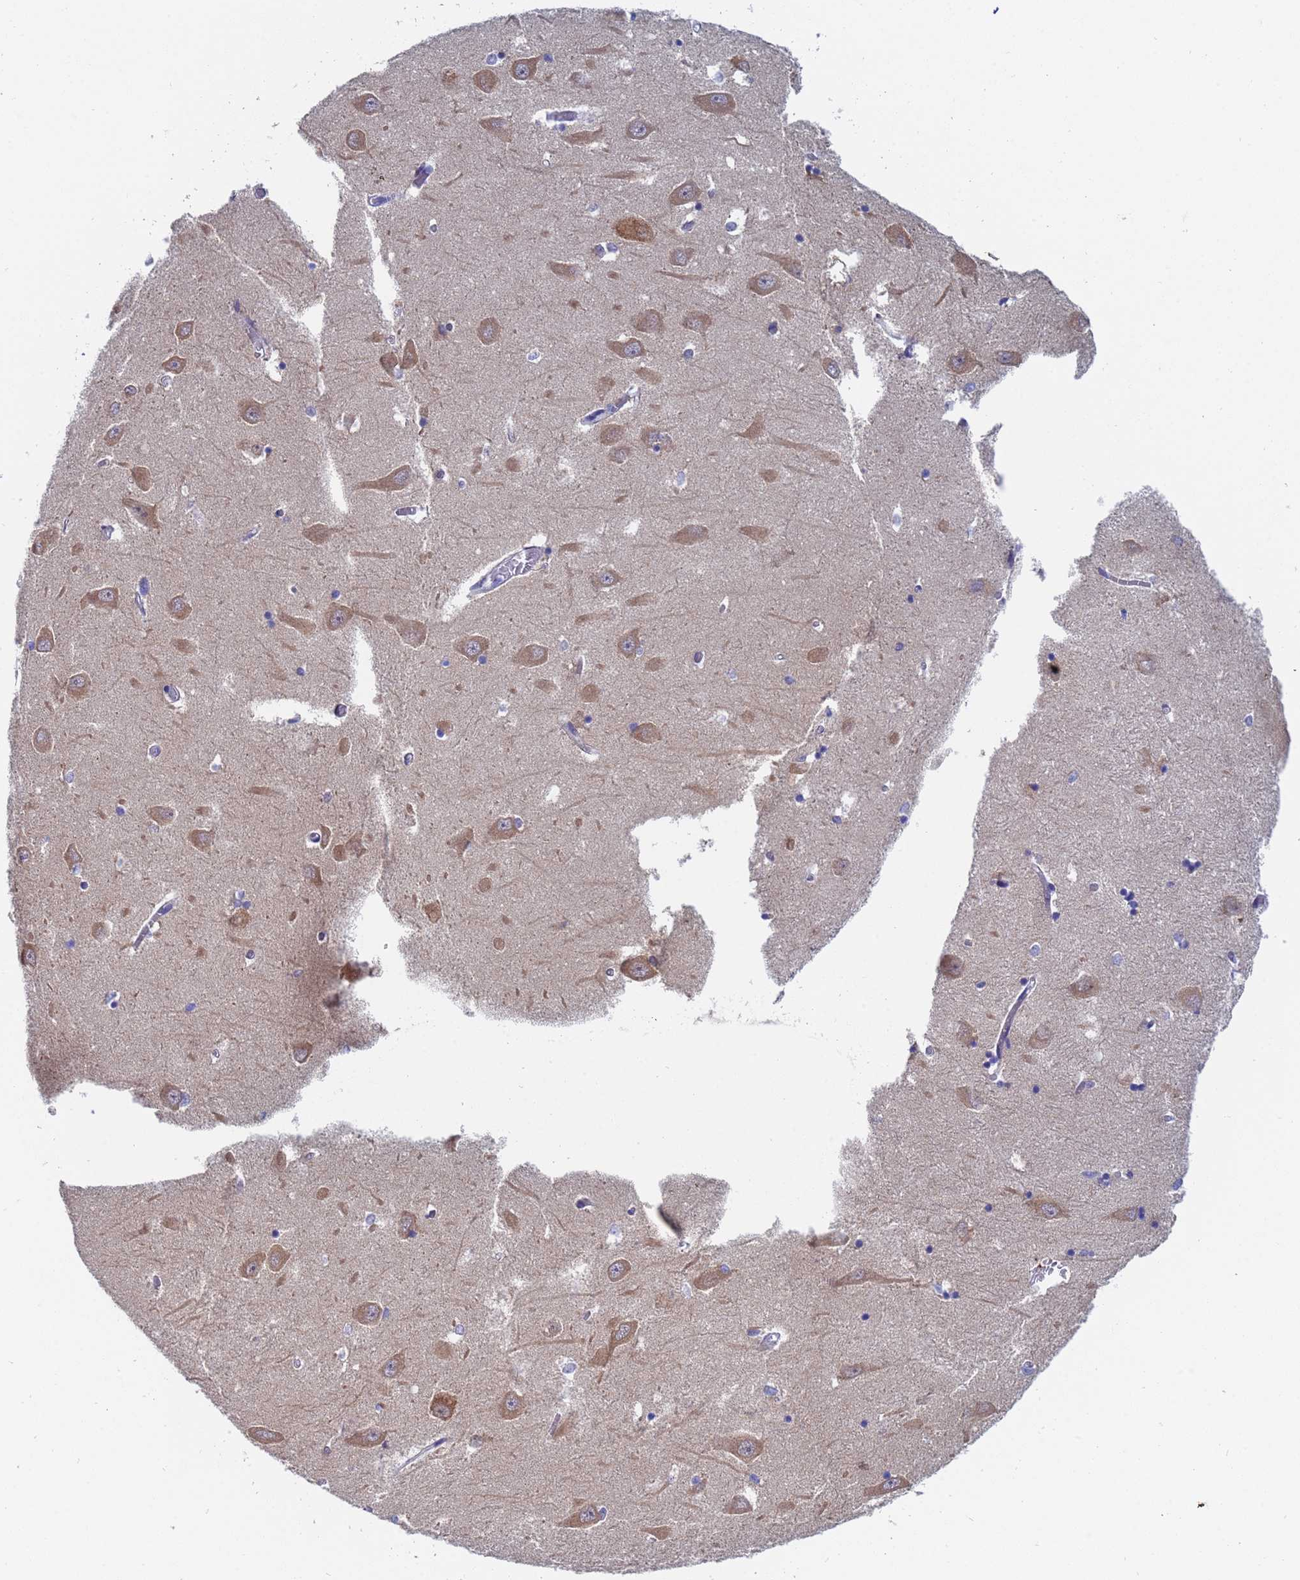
{"staining": {"intensity": "negative", "quantity": "none", "location": "none"}, "tissue": "hippocampus", "cell_type": "Glial cells", "image_type": "normal", "snomed": [{"axis": "morphology", "description": "Normal tissue, NOS"}, {"axis": "topography", "description": "Hippocampus"}], "caption": "Immunohistochemical staining of benign hippocampus reveals no significant staining in glial cells. (IHC, brightfield microscopy, high magnification).", "gene": "UBE2O", "patient": {"sex": "male", "age": 70}}